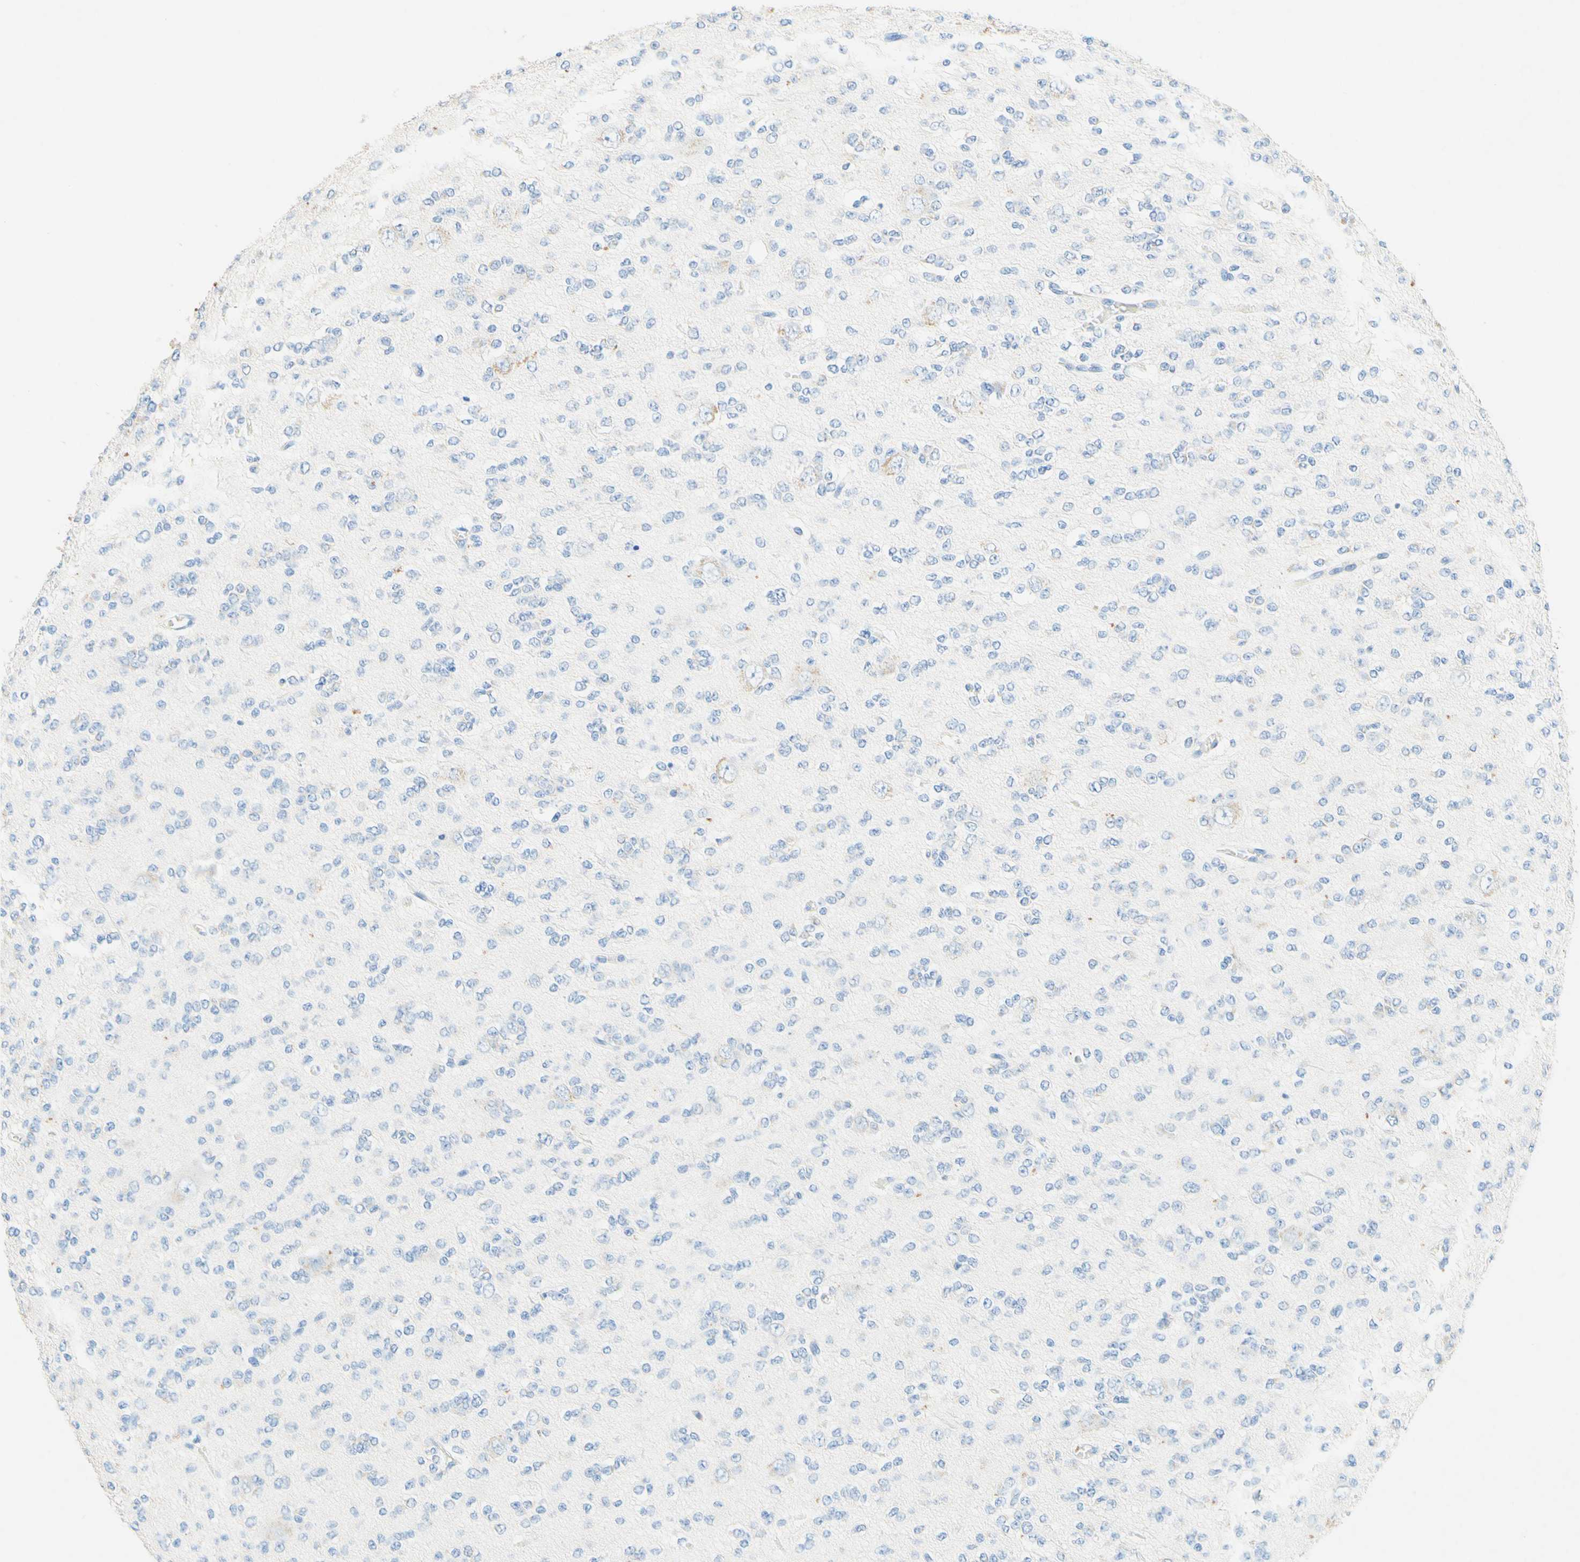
{"staining": {"intensity": "negative", "quantity": "none", "location": "none"}, "tissue": "glioma", "cell_type": "Tumor cells", "image_type": "cancer", "snomed": [{"axis": "morphology", "description": "Glioma, malignant, Low grade"}, {"axis": "topography", "description": "Brain"}], "caption": "IHC of glioma reveals no expression in tumor cells.", "gene": "SLC46A1", "patient": {"sex": "male", "age": 38}}